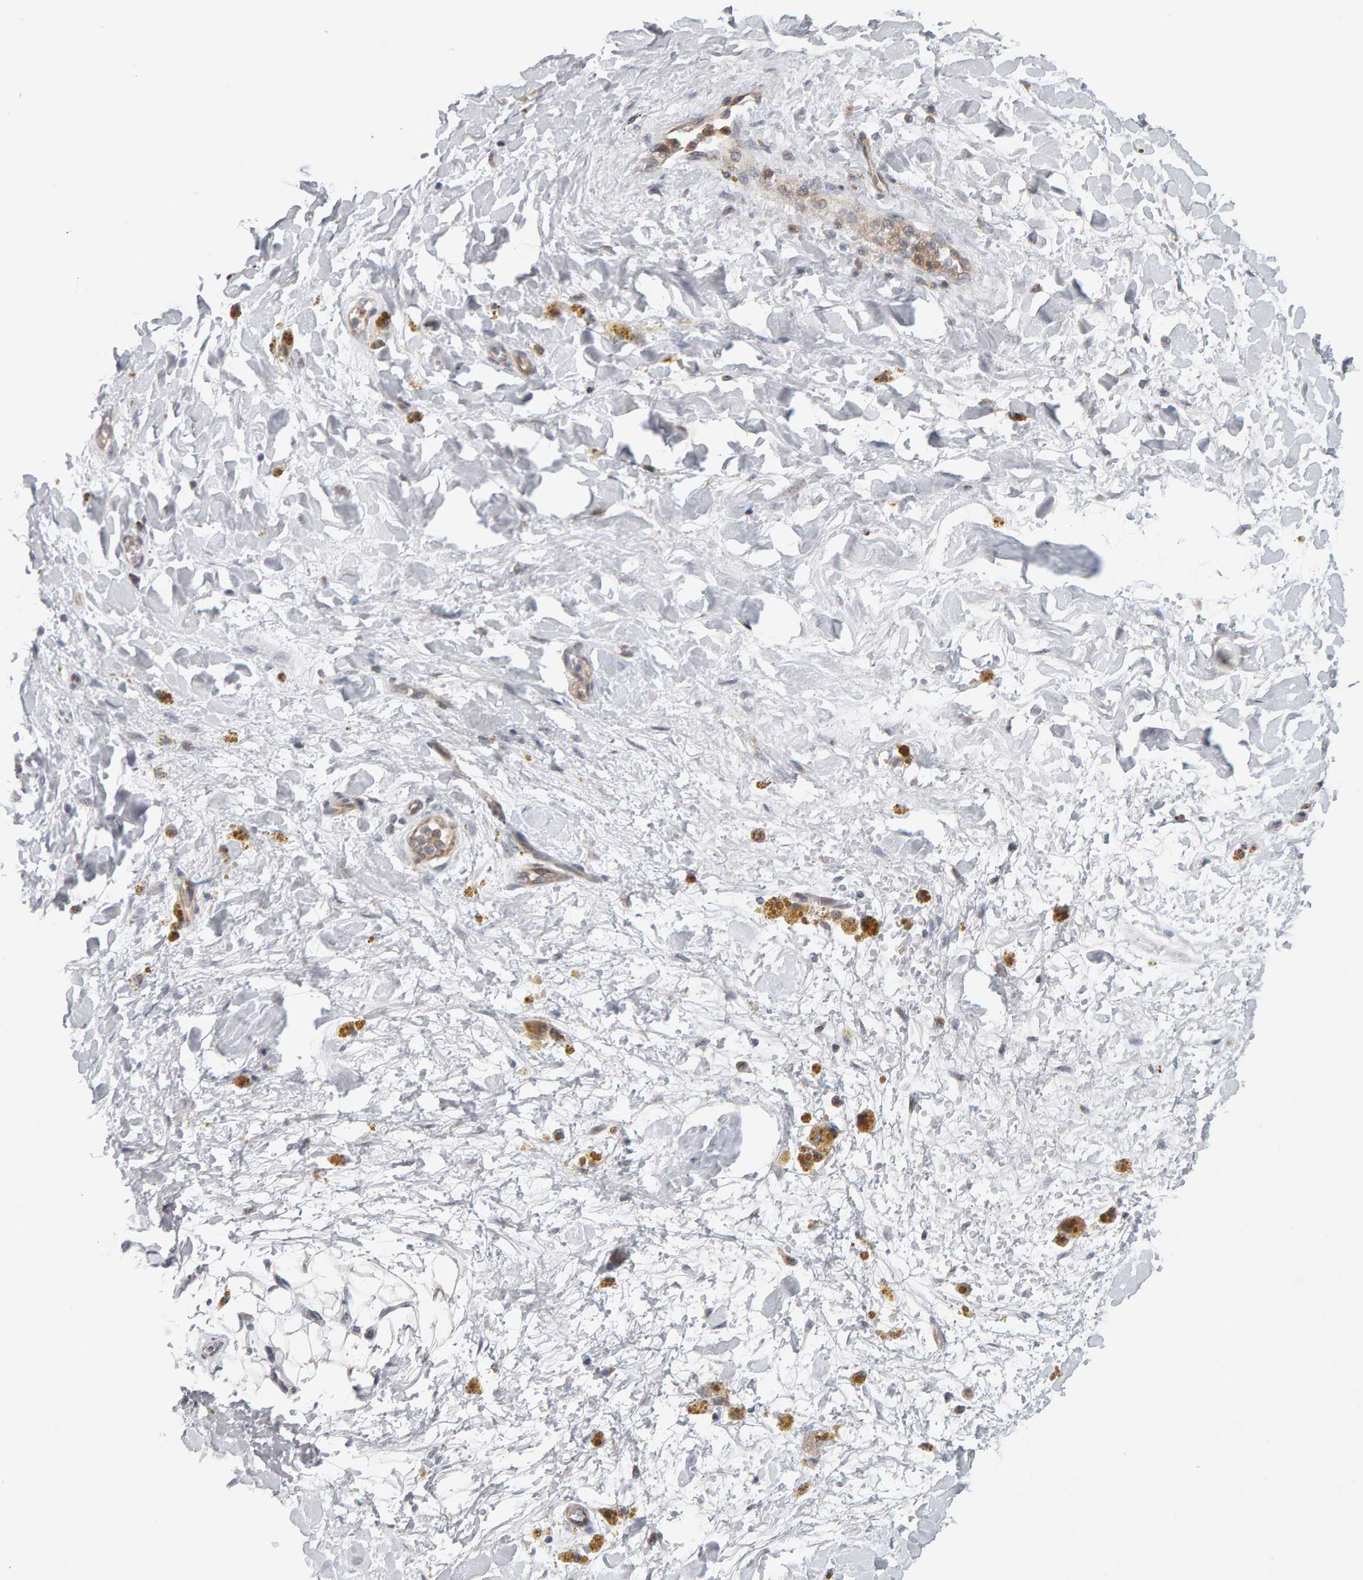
{"staining": {"intensity": "negative", "quantity": "none", "location": "none"}, "tissue": "adipose tissue", "cell_type": "Adipocytes", "image_type": "normal", "snomed": [{"axis": "morphology", "description": "Normal tissue, NOS"}, {"axis": "topography", "description": "Kidney"}, {"axis": "topography", "description": "Peripheral nerve tissue"}], "caption": "Micrograph shows no protein staining in adipocytes of benign adipose tissue.", "gene": "MSRA", "patient": {"sex": "male", "age": 7}}